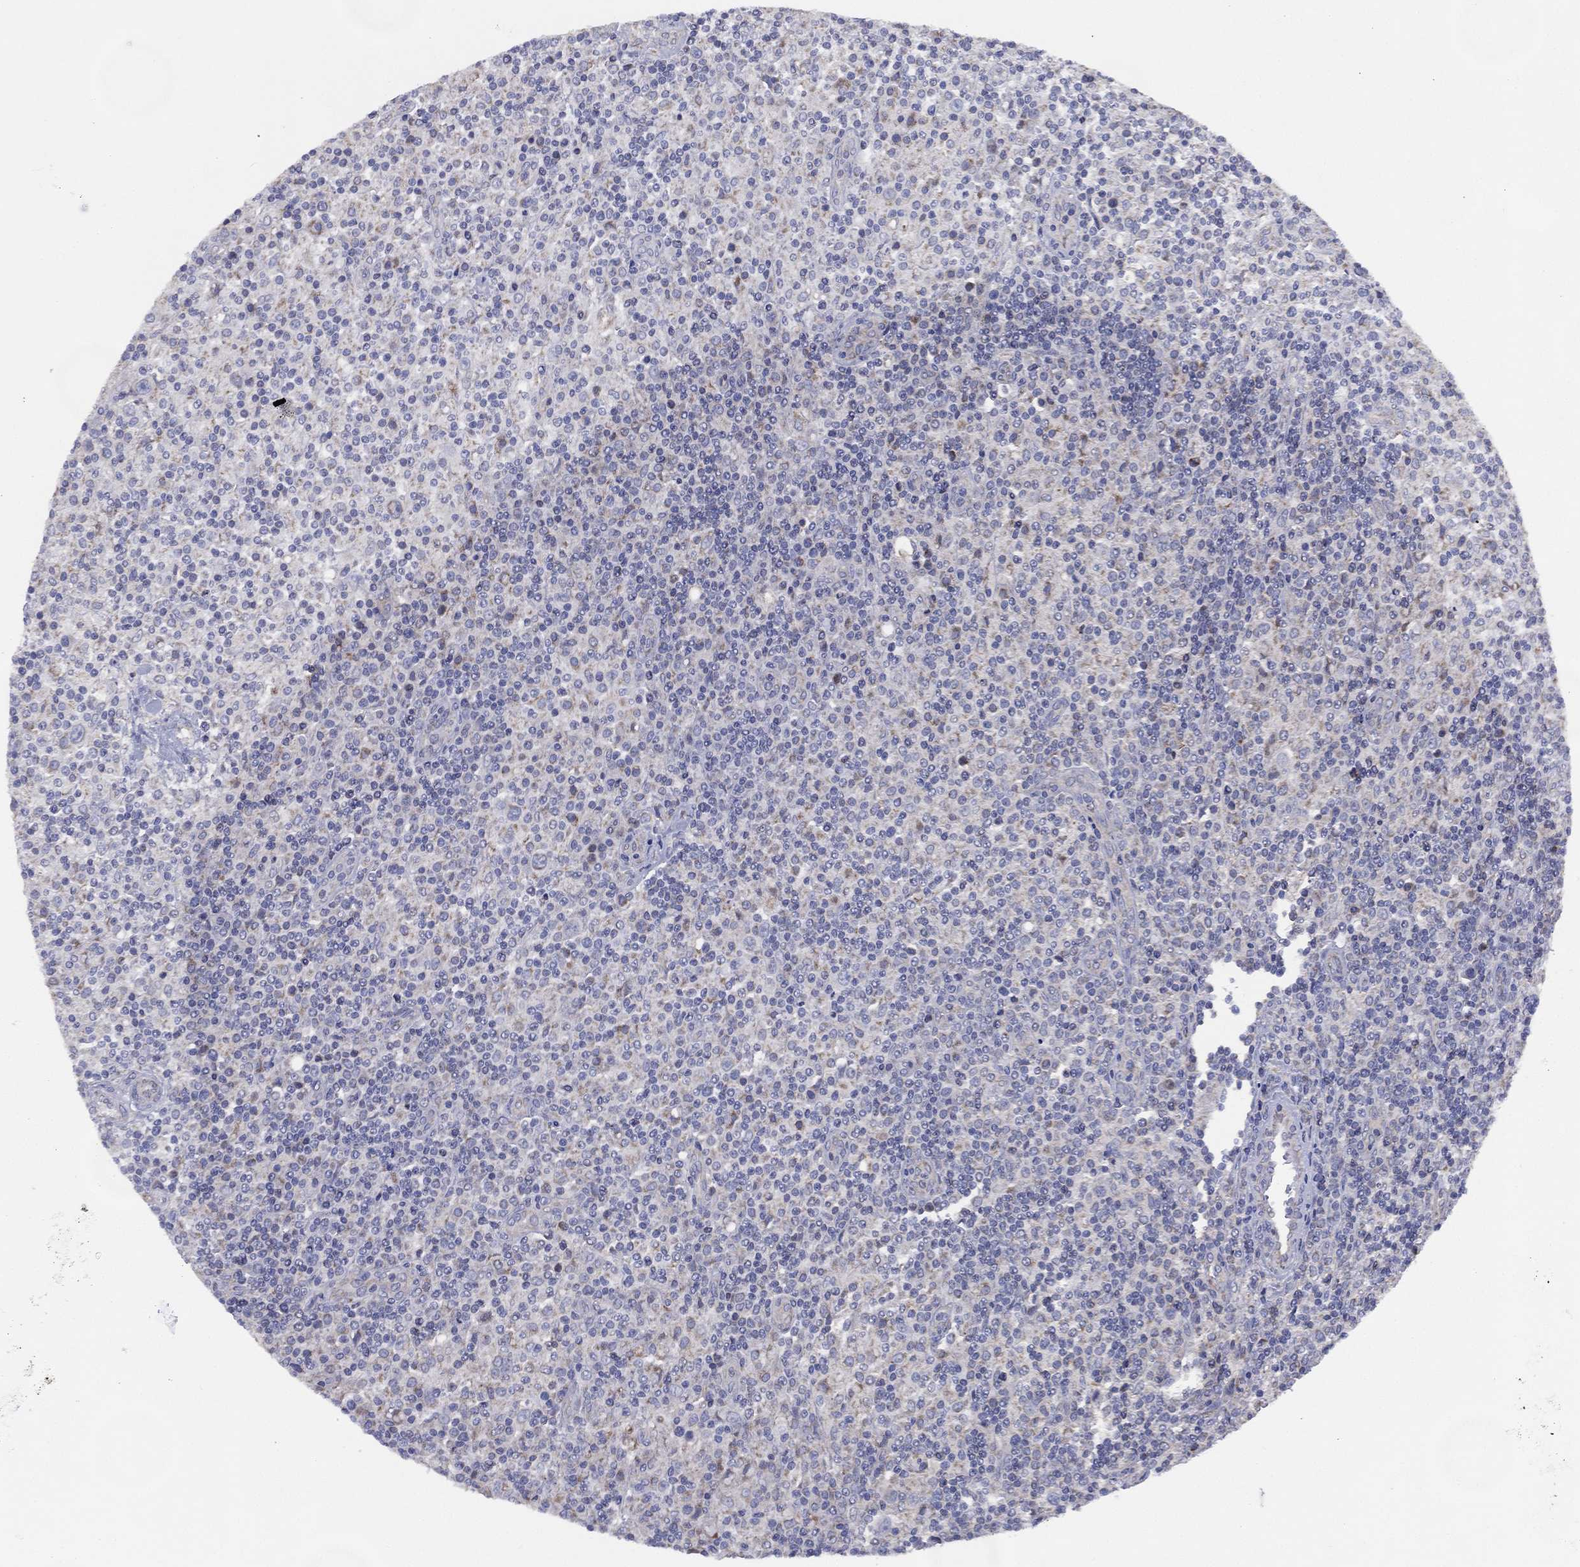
{"staining": {"intensity": "weak", "quantity": "25%-75%", "location": "cytoplasmic/membranous"}, "tissue": "lymphoma", "cell_type": "Tumor cells", "image_type": "cancer", "snomed": [{"axis": "morphology", "description": "Hodgkin's disease, NOS"}, {"axis": "topography", "description": "Lymph node"}], "caption": "Protein expression analysis of human lymphoma reveals weak cytoplasmic/membranous expression in about 25%-75% of tumor cells.", "gene": "ZNF223", "patient": {"sex": "male", "age": 70}}